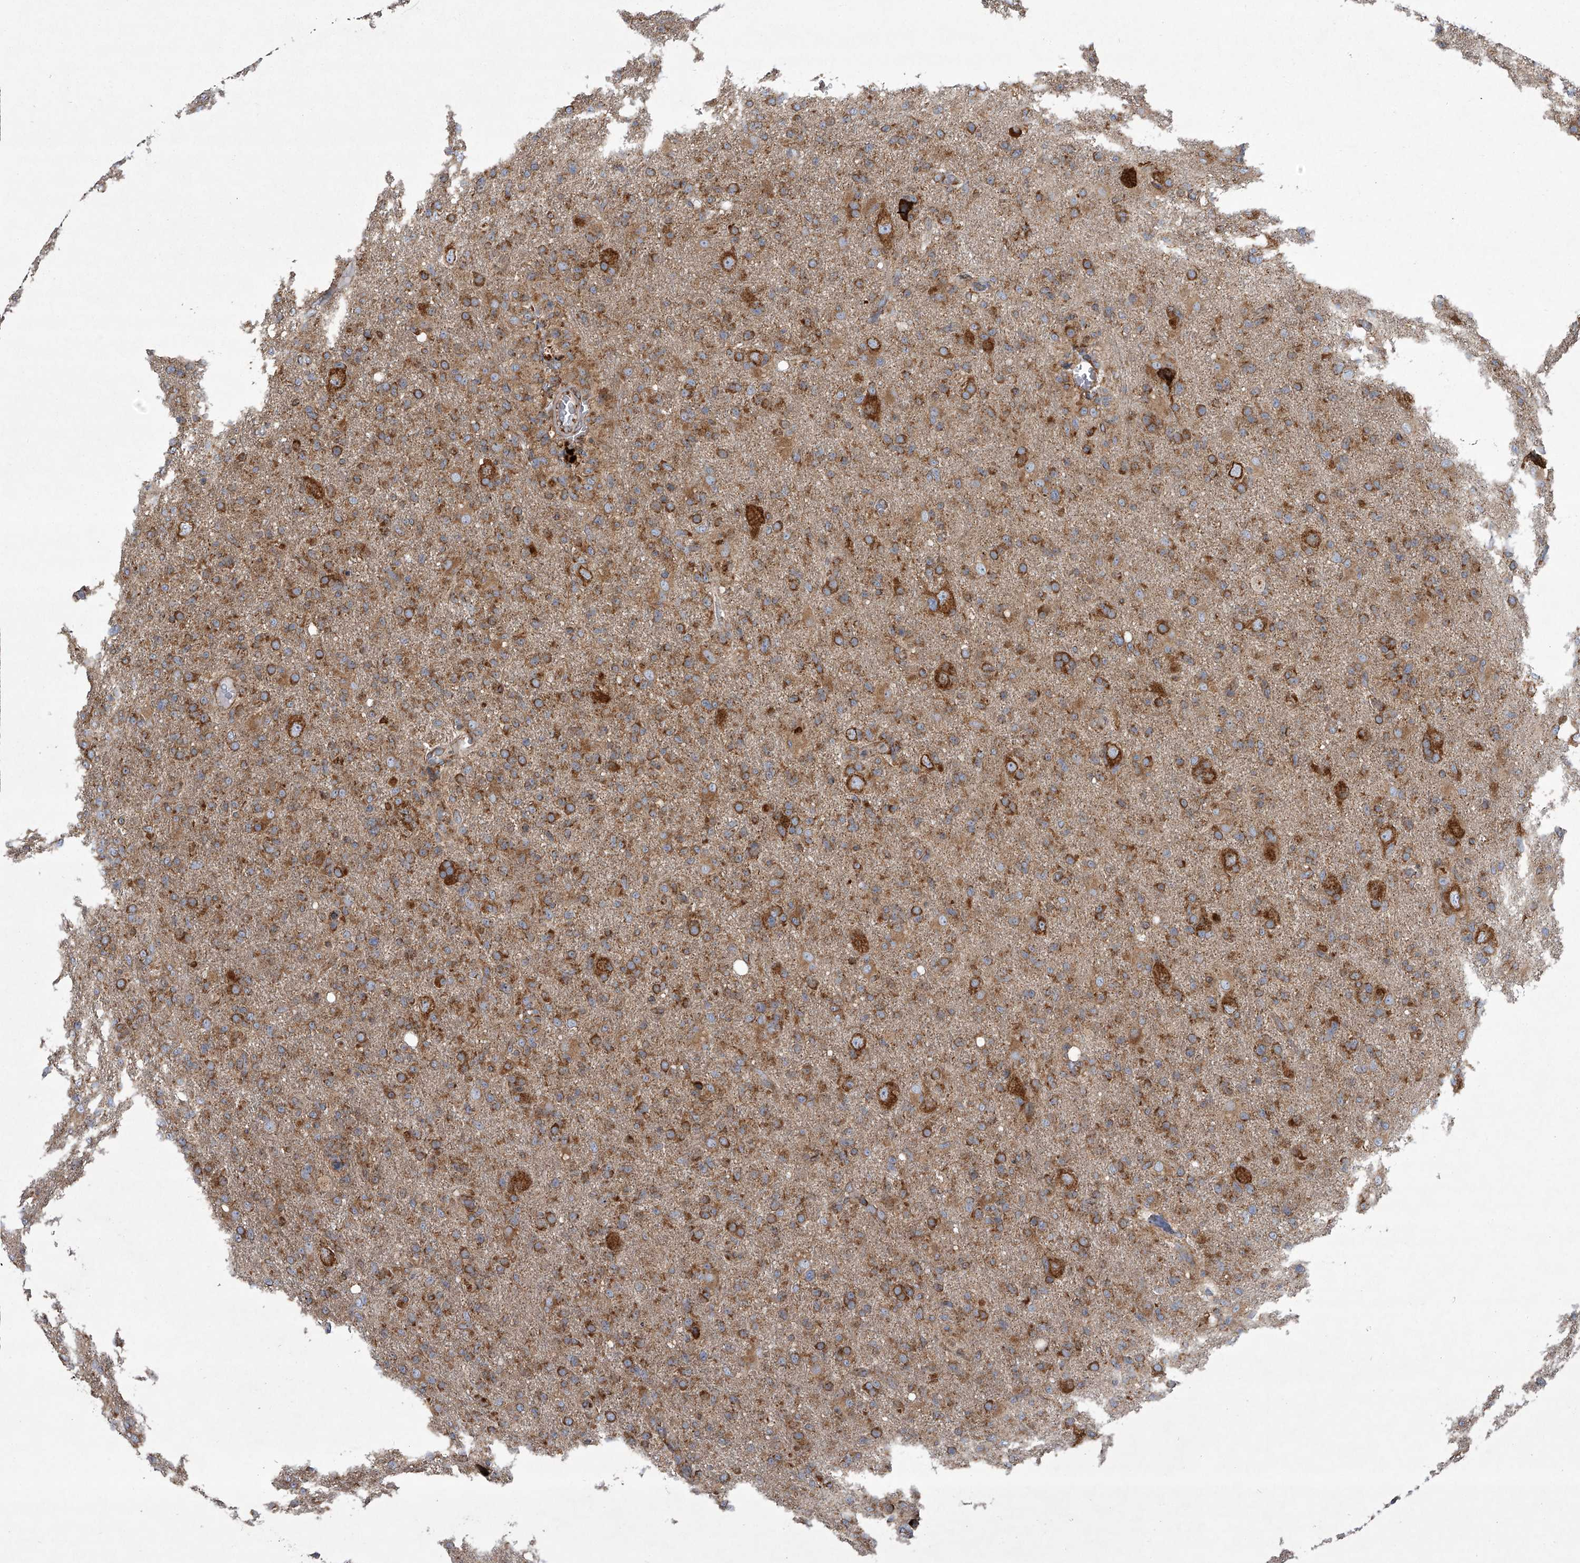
{"staining": {"intensity": "moderate", "quantity": ">75%", "location": "cytoplasmic/membranous"}, "tissue": "glioma", "cell_type": "Tumor cells", "image_type": "cancer", "snomed": [{"axis": "morphology", "description": "Glioma, malignant, High grade"}, {"axis": "topography", "description": "Brain"}], "caption": "Protein analysis of glioma tissue shows moderate cytoplasmic/membranous staining in approximately >75% of tumor cells.", "gene": "ZC3H15", "patient": {"sex": "female", "age": 57}}